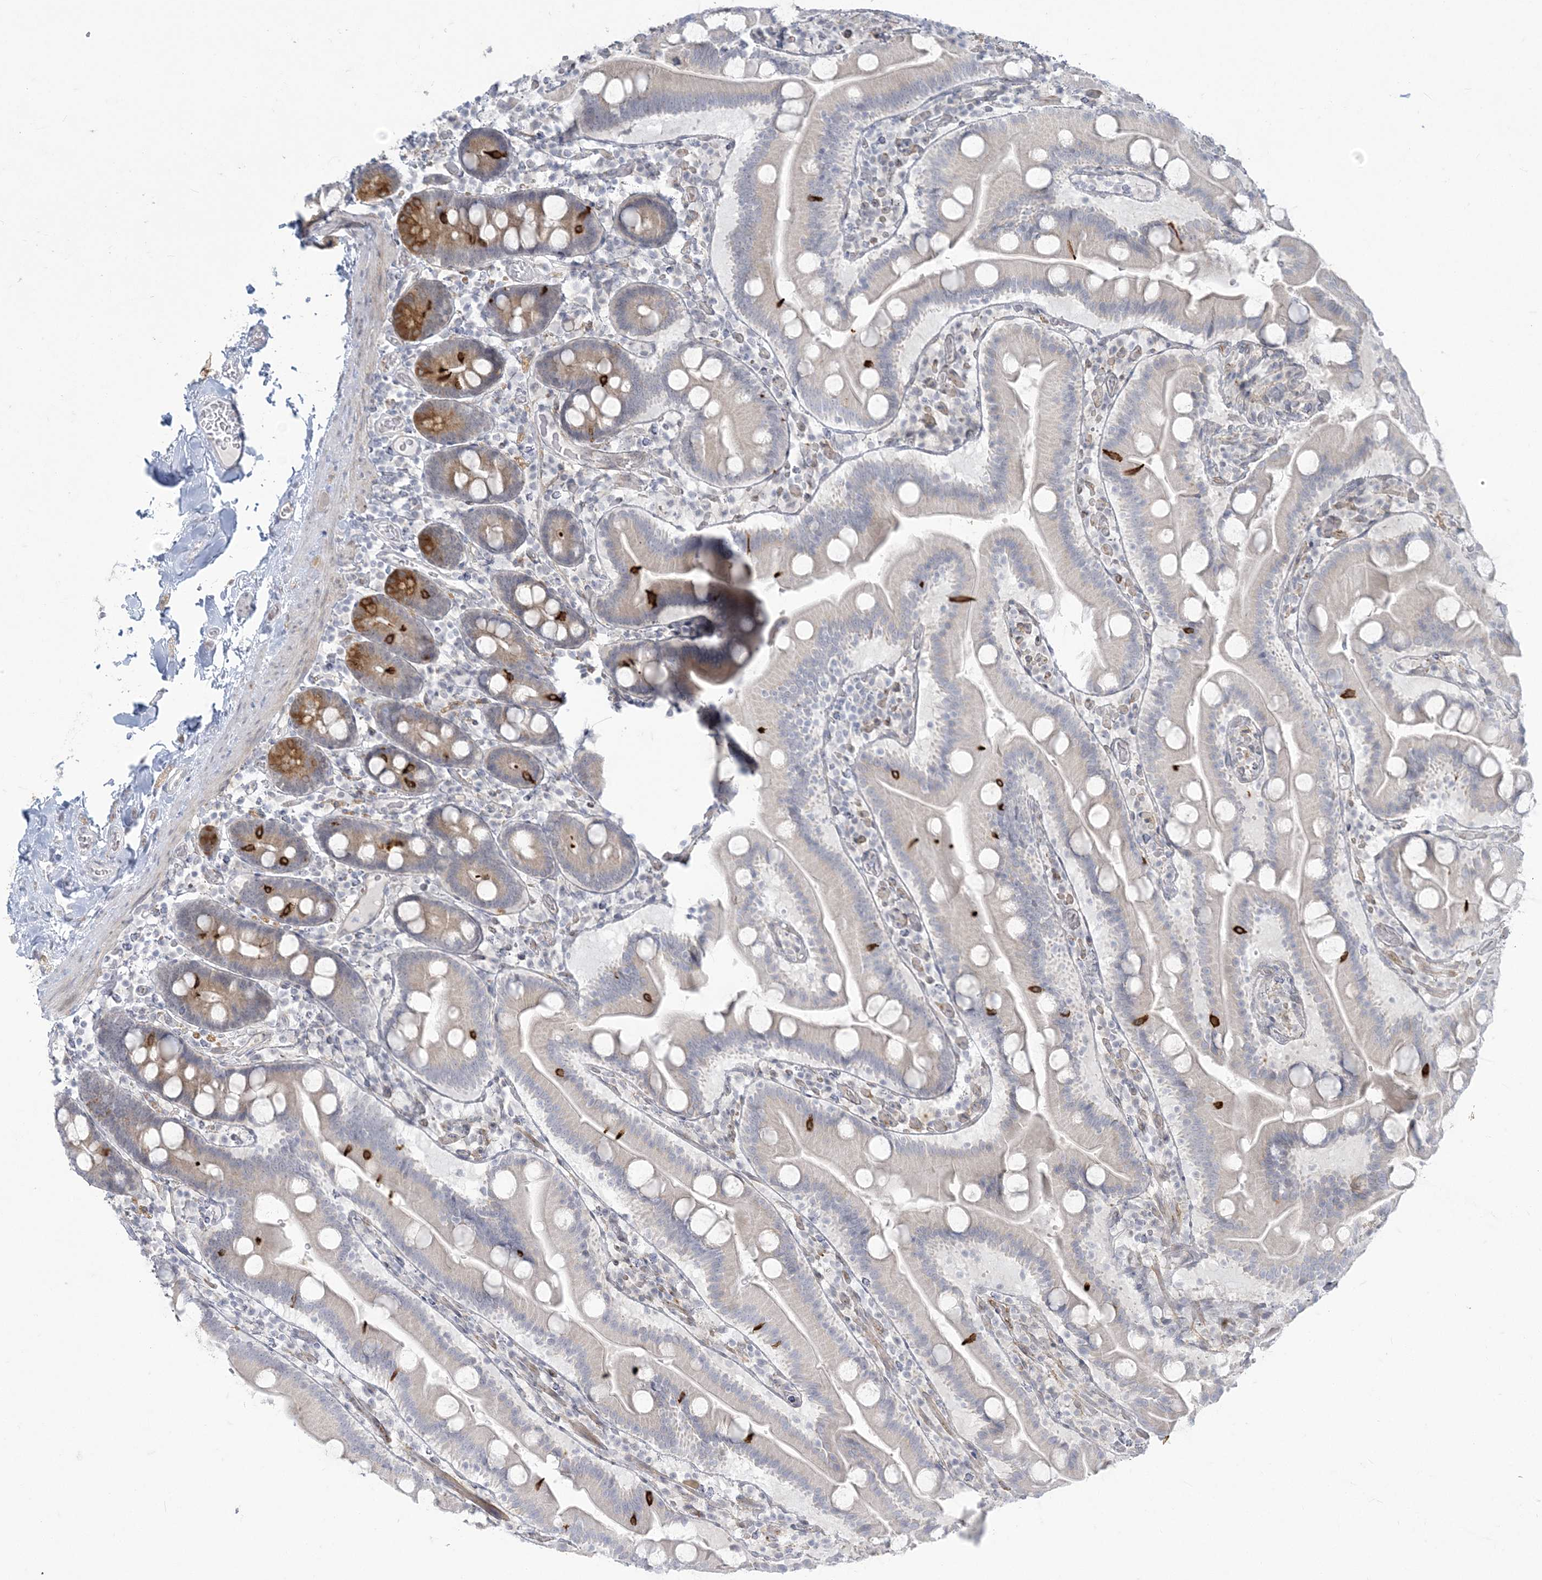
{"staining": {"intensity": "strong", "quantity": "<25%", "location": "cytoplasmic/membranous"}, "tissue": "duodenum", "cell_type": "Glandular cells", "image_type": "normal", "snomed": [{"axis": "morphology", "description": "Normal tissue, NOS"}, {"axis": "topography", "description": "Duodenum"}], "caption": "IHC histopathology image of unremarkable human duodenum stained for a protein (brown), which demonstrates medium levels of strong cytoplasmic/membranous positivity in about <25% of glandular cells.", "gene": "ZC3H6", "patient": {"sex": "male", "age": 55}}